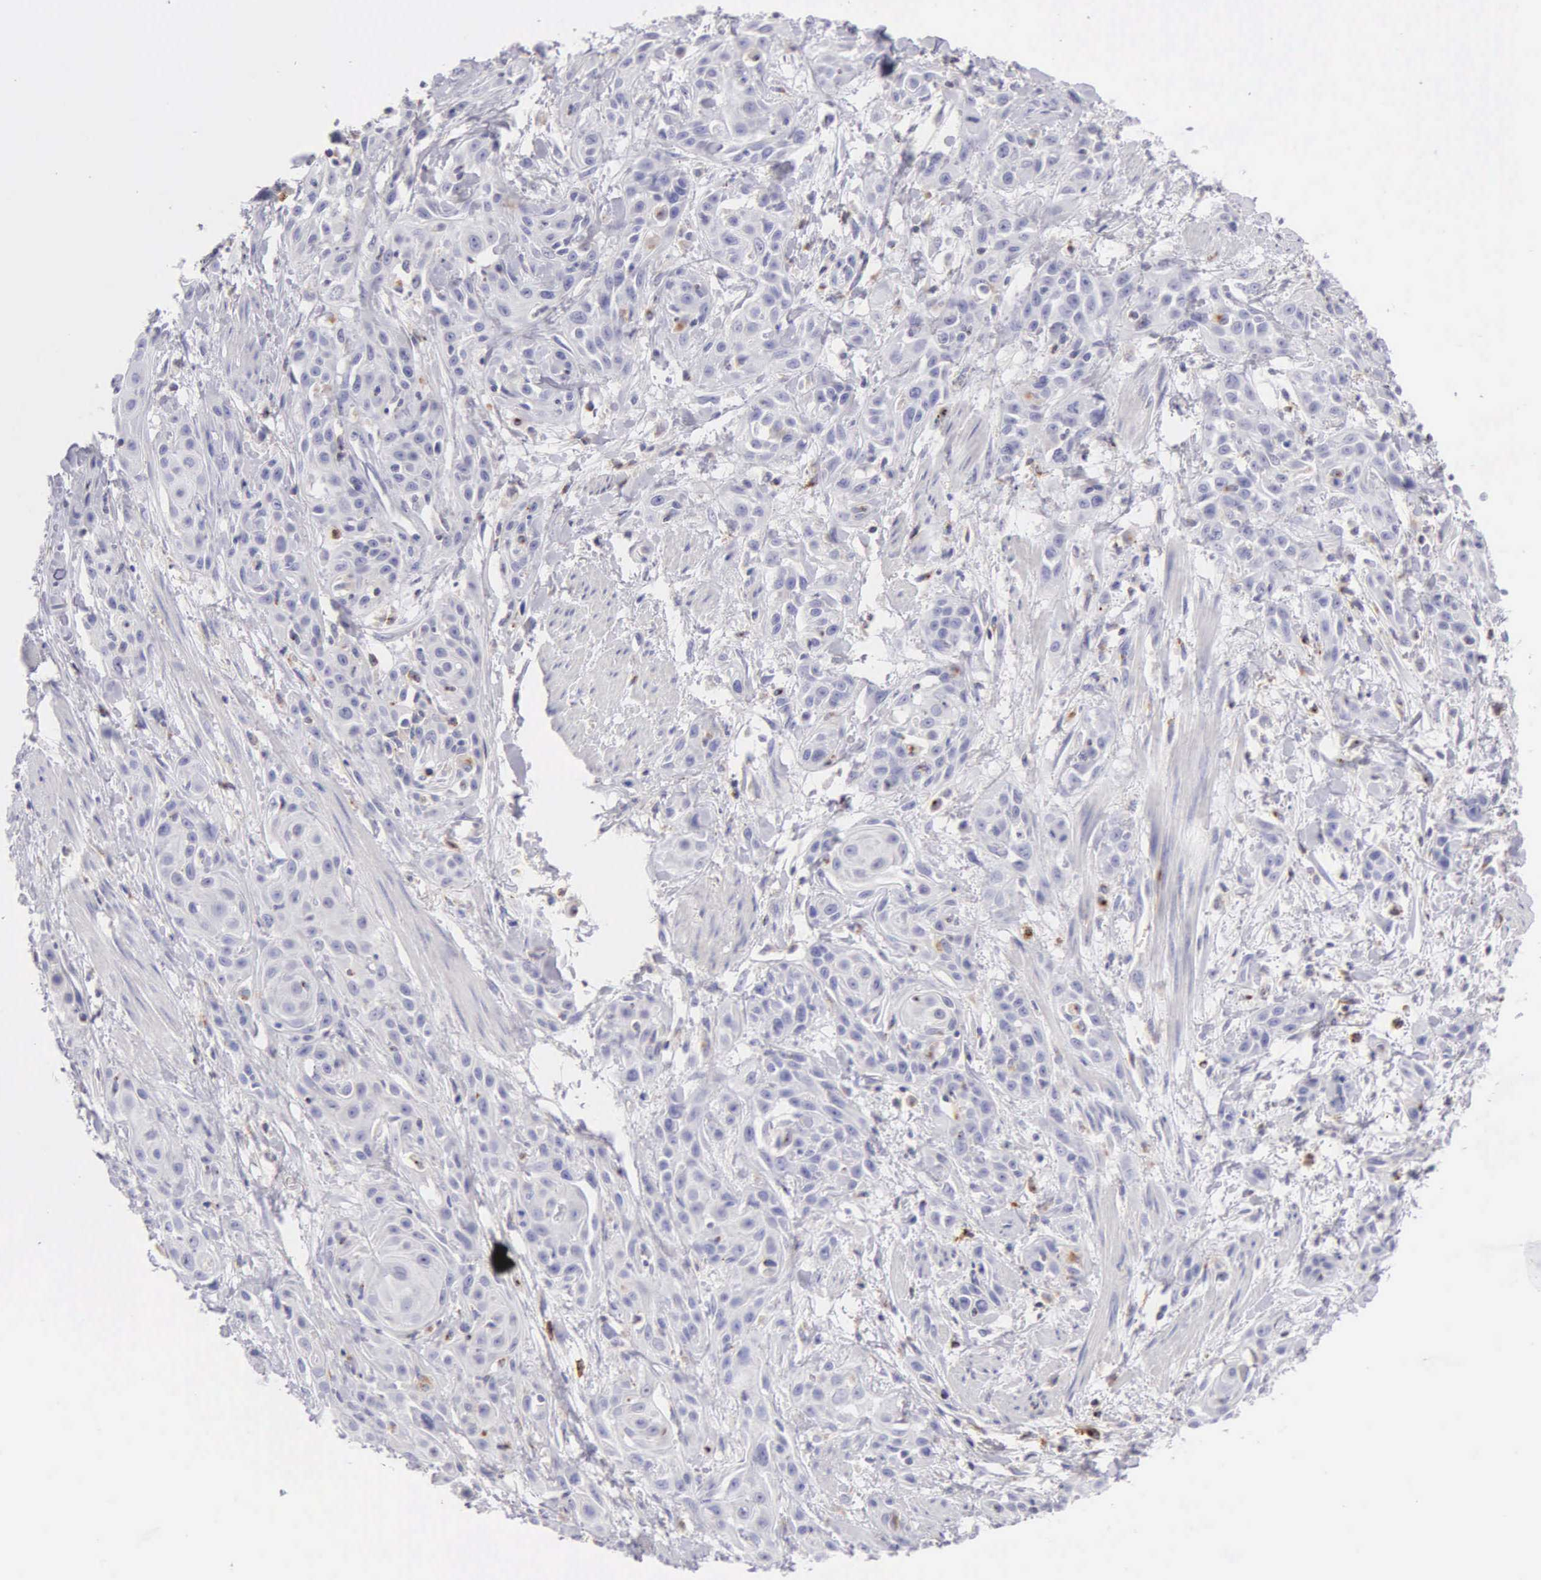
{"staining": {"intensity": "negative", "quantity": "none", "location": "none"}, "tissue": "skin cancer", "cell_type": "Tumor cells", "image_type": "cancer", "snomed": [{"axis": "morphology", "description": "Squamous cell carcinoma, NOS"}, {"axis": "topography", "description": "Skin"}, {"axis": "topography", "description": "Anal"}], "caption": "Tumor cells show no significant protein staining in skin squamous cell carcinoma.", "gene": "SRGN", "patient": {"sex": "male", "age": 64}}